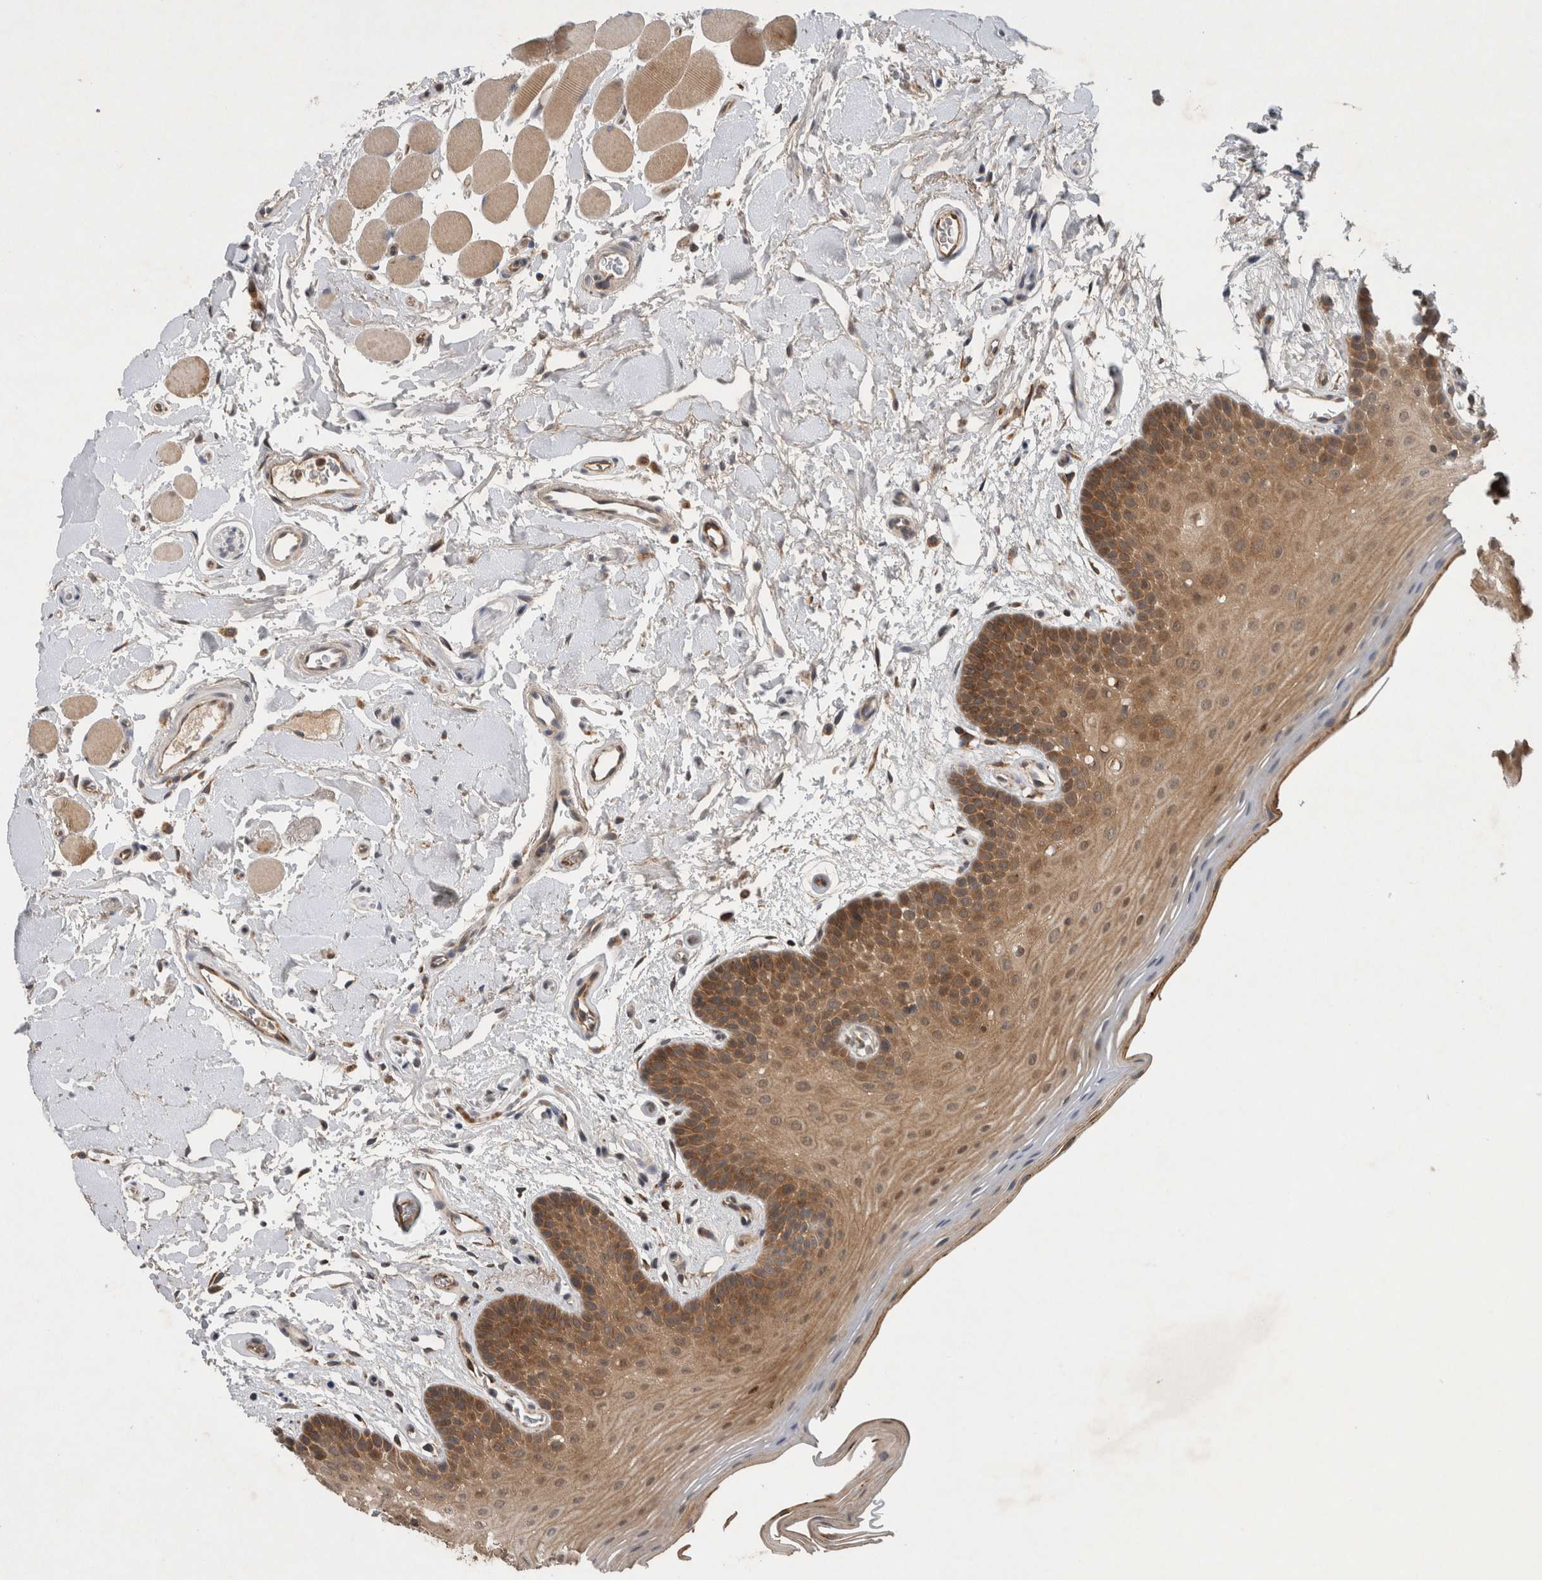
{"staining": {"intensity": "moderate", "quantity": ">75%", "location": "cytoplasmic/membranous"}, "tissue": "oral mucosa", "cell_type": "Squamous epithelial cells", "image_type": "normal", "snomed": [{"axis": "morphology", "description": "Normal tissue, NOS"}, {"axis": "topography", "description": "Oral tissue"}], "caption": "Oral mucosa stained for a protein shows moderate cytoplasmic/membranous positivity in squamous epithelial cells. (DAB IHC, brown staining for protein, blue staining for nuclei).", "gene": "PDCD2", "patient": {"sex": "male", "age": 62}}